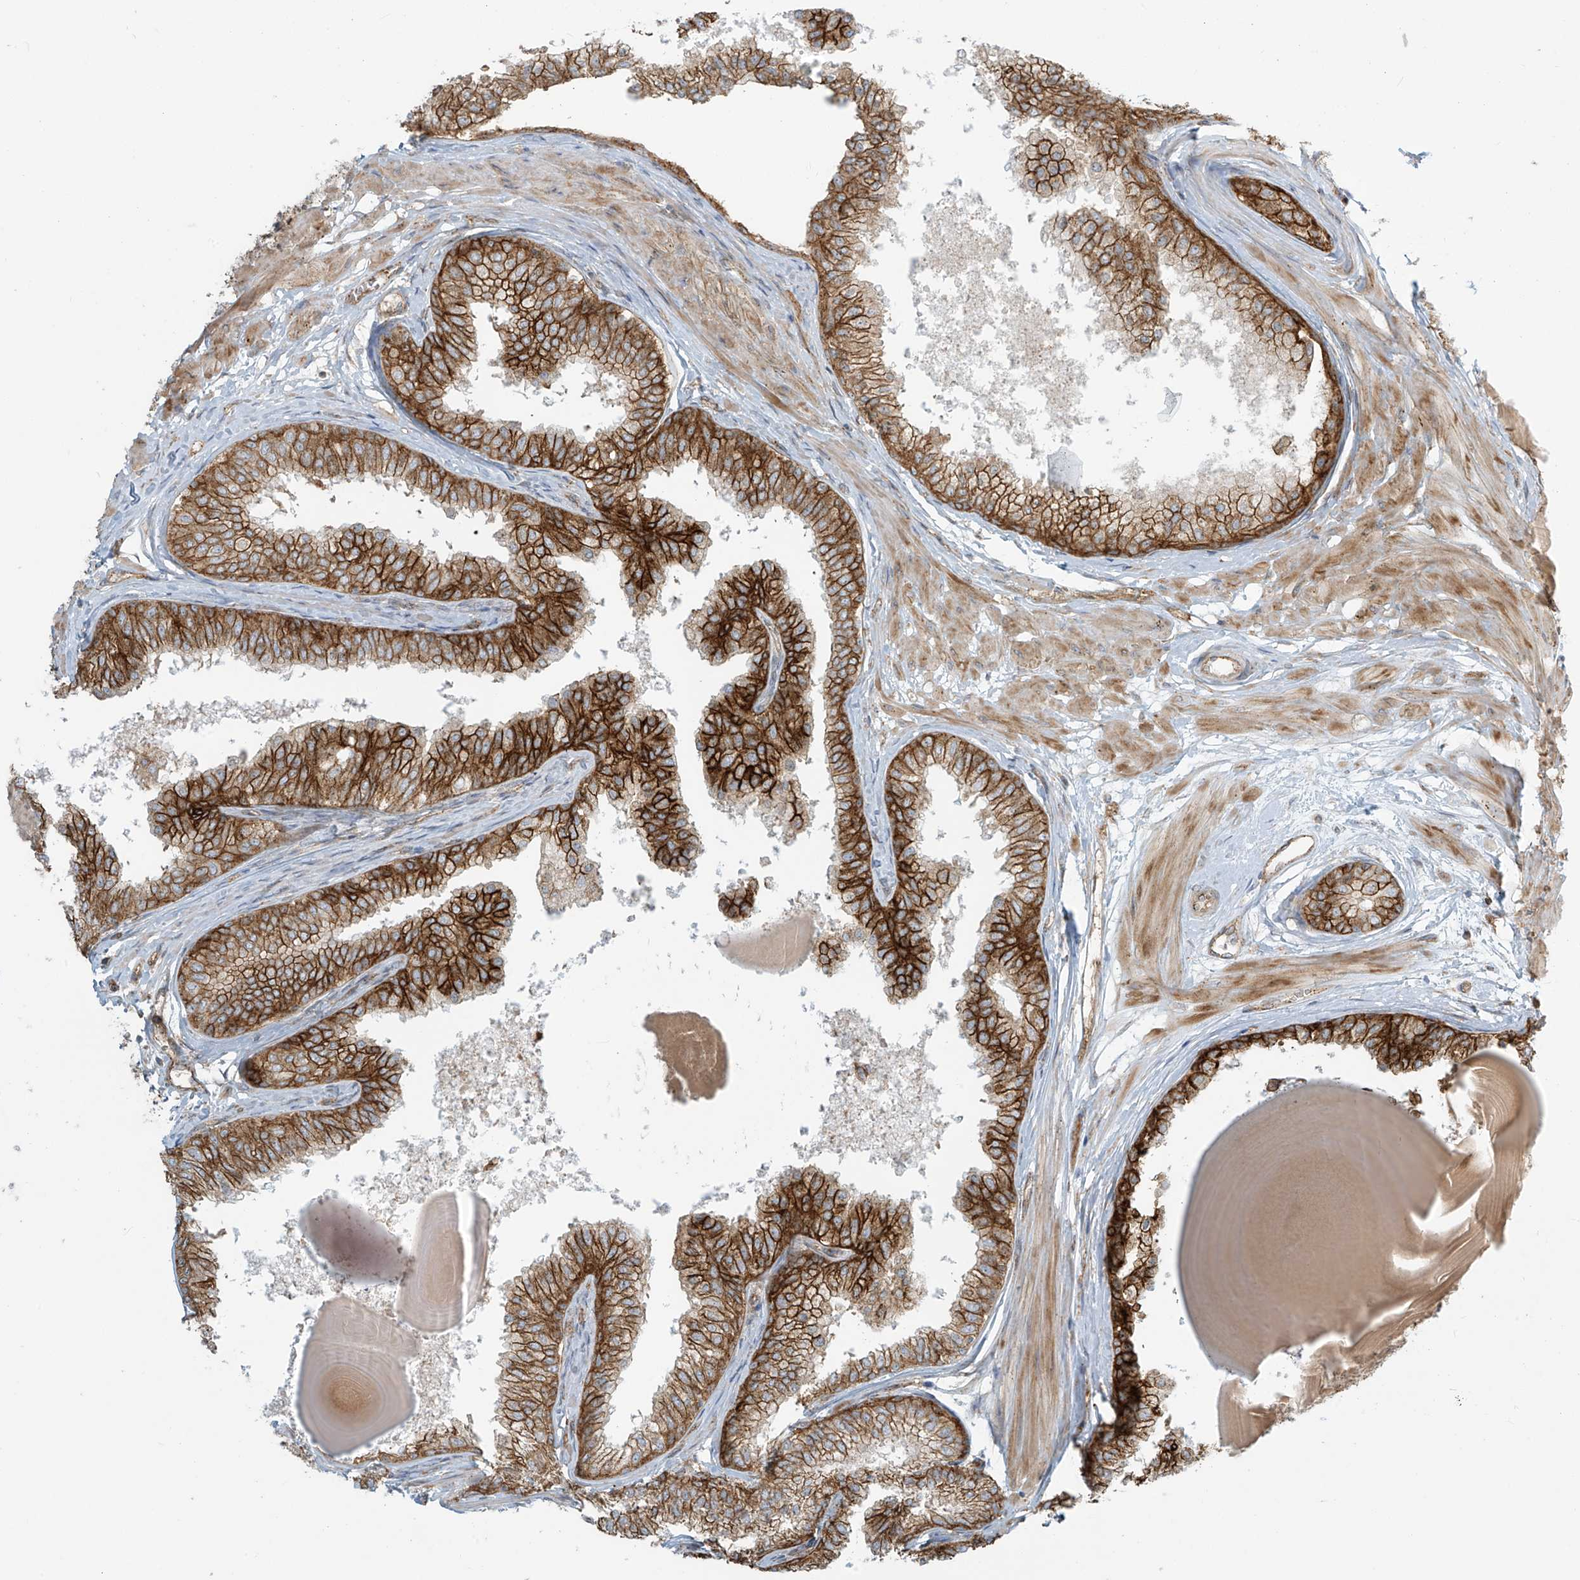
{"staining": {"intensity": "strong", "quantity": "25%-75%", "location": "cytoplasmic/membranous"}, "tissue": "prostate", "cell_type": "Glandular cells", "image_type": "normal", "snomed": [{"axis": "morphology", "description": "Normal tissue, NOS"}, {"axis": "topography", "description": "Prostate"}], "caption": "A micrograph showing strong cytoplasmic/membranous positivity in approximately 25%-75% of glandular cells in unremarkable prostate, as visualized by brown immunohistochemical staining.", "gene": "LZTS3", "patient": {"sex": "male", "age": 48}}